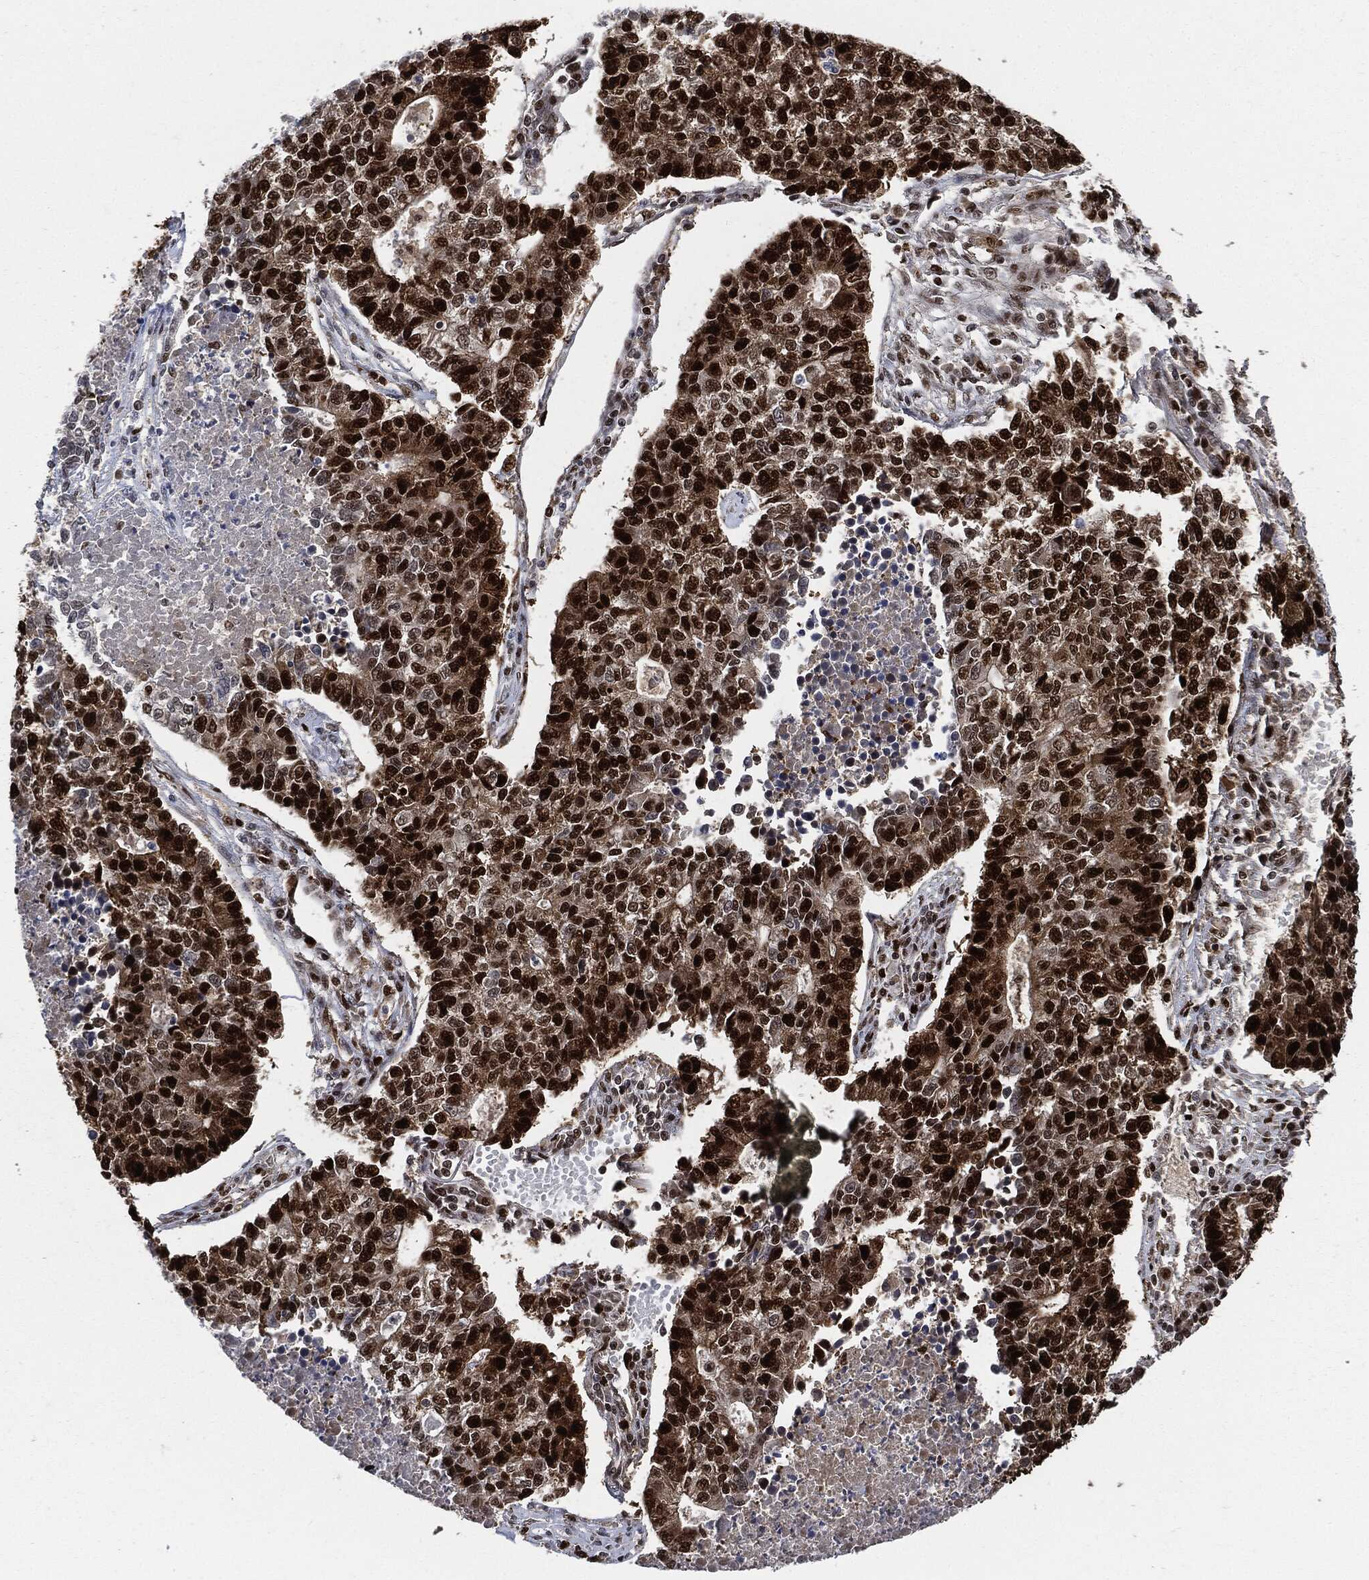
{"staining": {"intensity": "strong", "quantity": ">75%", "location": "nuclear"}, "tissue": "lung cancer", "cell_type": "Tumor cells", "image_type": "cancer", "snomed": [{"axis": "morphology", "description": "Adenocarcinoma, NOS"}, {"axis": "topography", "description": "Lung"}], "caption": "A high amount of strong nuclear positivity is identified in approximately >75% of tumor cells in adenocarcinoma (lung) tissue.", "gene": "PCNA", "patient": {"sex": "male", "age": 57}}